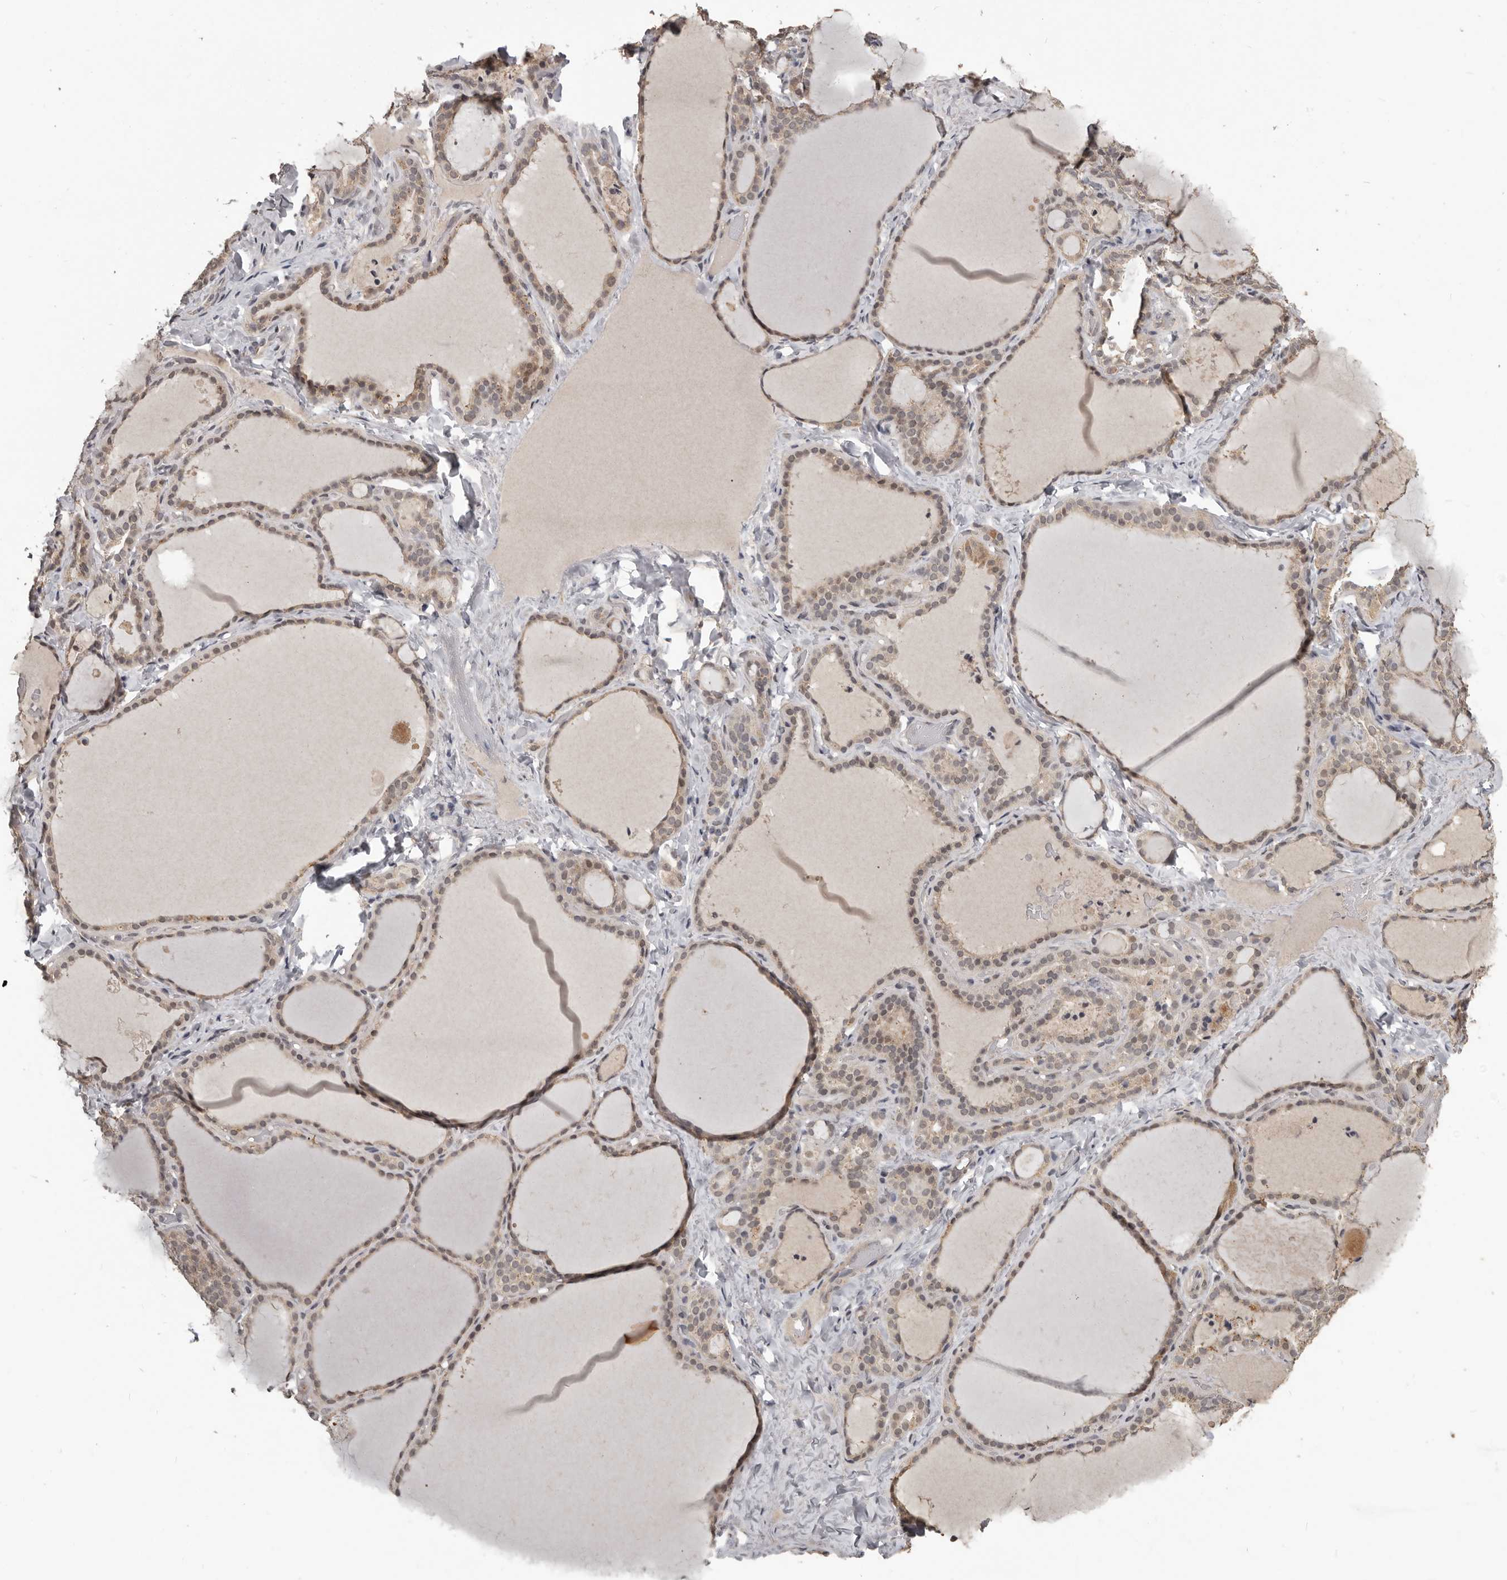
{"staining": {"intensity": "weak", "quantity": ">75%", "location": "cytoplasmic/membranous"}, "tissue": "thyroid gland", "cell_type": "Glandular cells", "image_type": "normal", "snomed": [{"axis": "morphology", "description": "Normal tissue, NOS"}, {"axis": "topography", "description": "Thyroid gland"}], "caption": "Immunohistochemical staining of normal human thyroid gland displays weak cytoplasmic/membranous protein positivity in approximately >75% of glandular cells.", "gene": "ZFP14", "patient": {"sex": "female", "age": 22}}